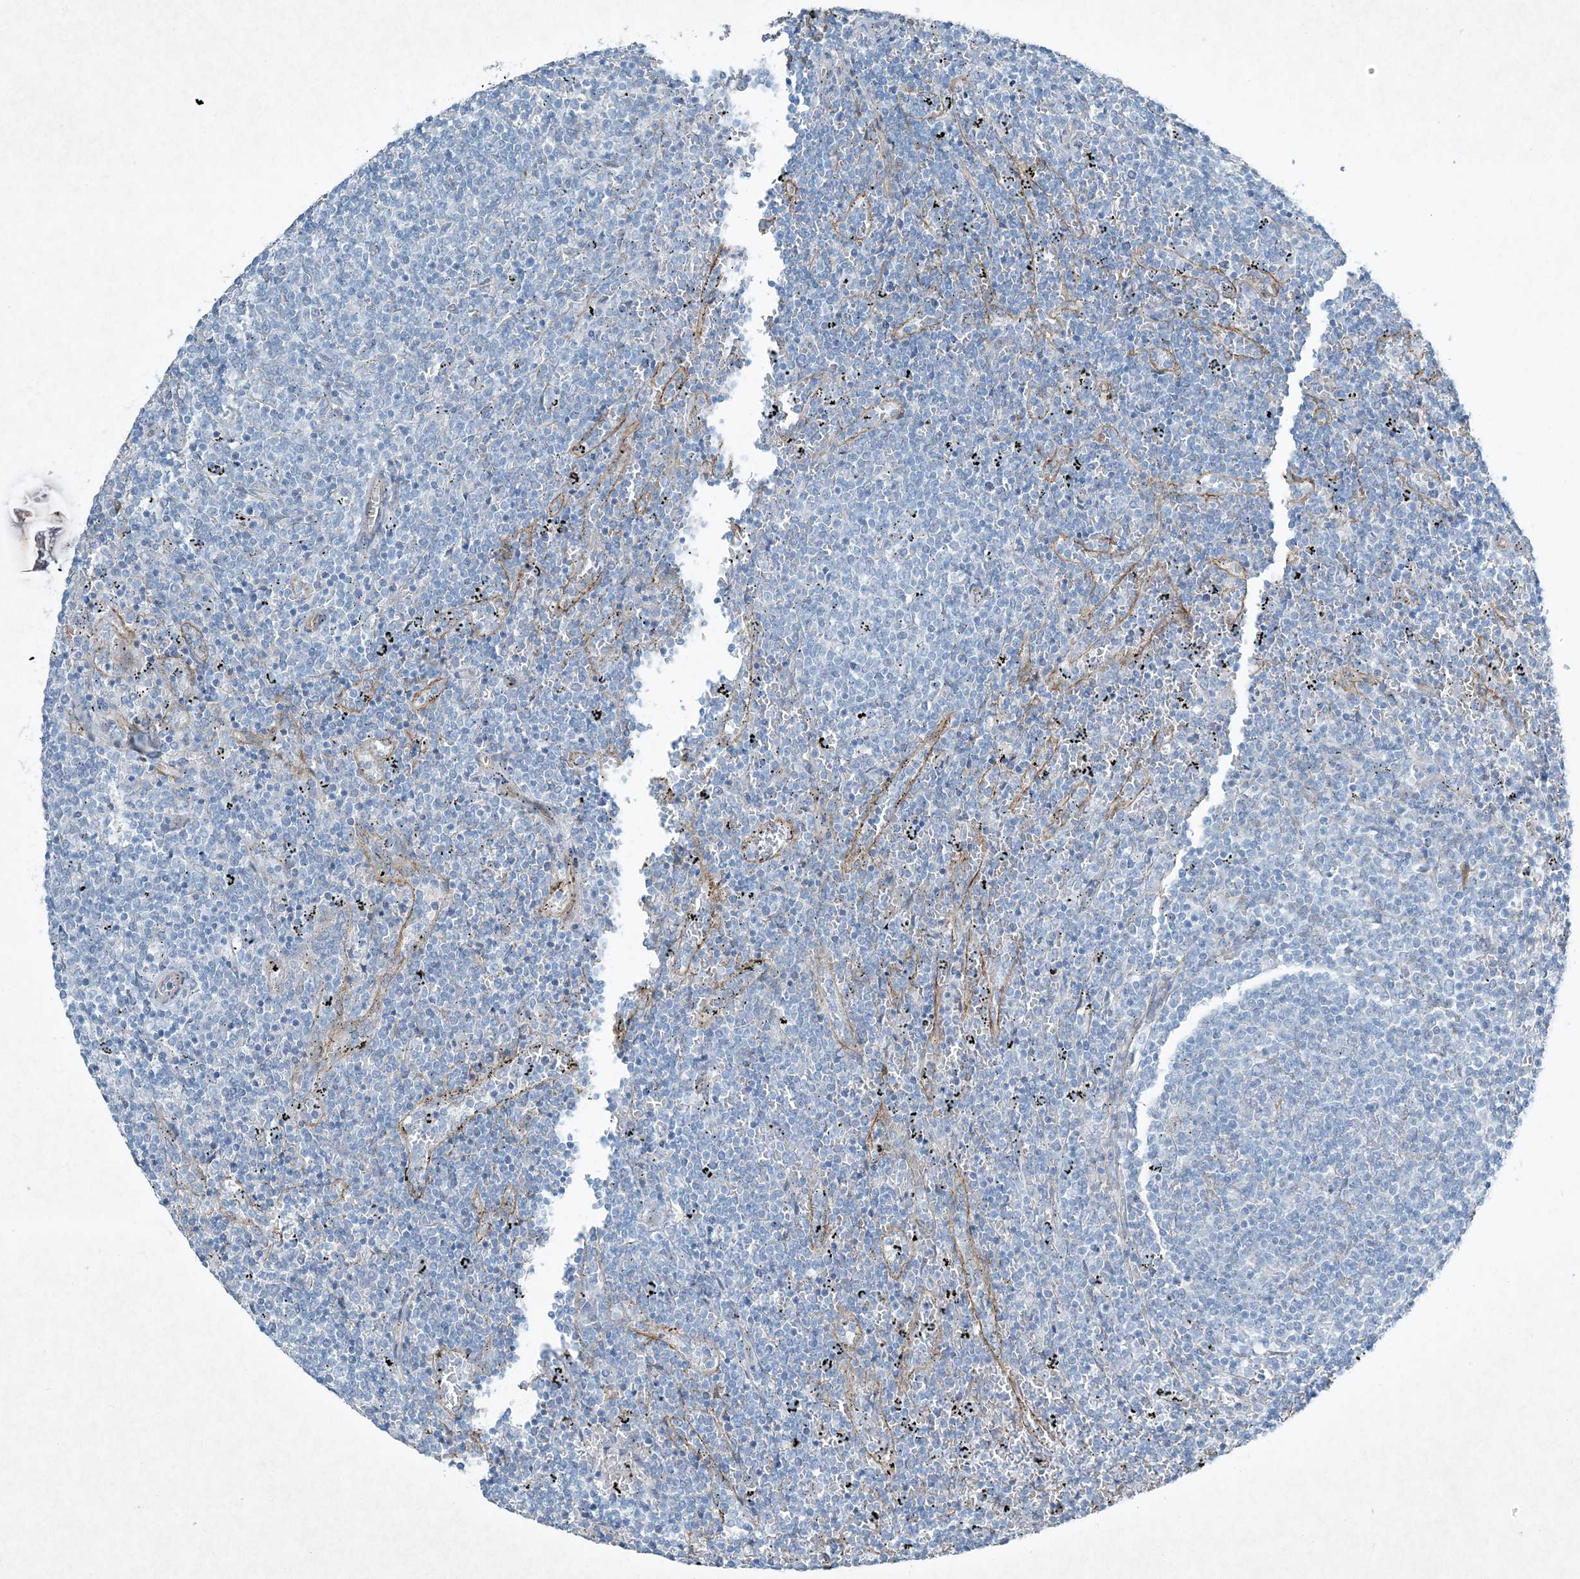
{"staining": {"intensity": "negative", "quantity": "none", "location": "none"}, "tissue": "lymphoma", "cell_type": "Tumor cells", "image_type": "cancer", "snomed": [{"axis": "morphology", "description": "Malignant lymphoma, non-Hodgkin's type, Low grade"}, {"axis": "topography", "description": "Spleen"}], "caption": "This histopathology image is of low-grade malignant lymphoma, non-Hodgkin's type stained with immunohistochemistry (IHC) to label a protein in brown with the nuclei are counter-stained blue. There is no expression in tumor cells.", "gene": "PGM5", "patient": {"sex": "female", "age": 50}}